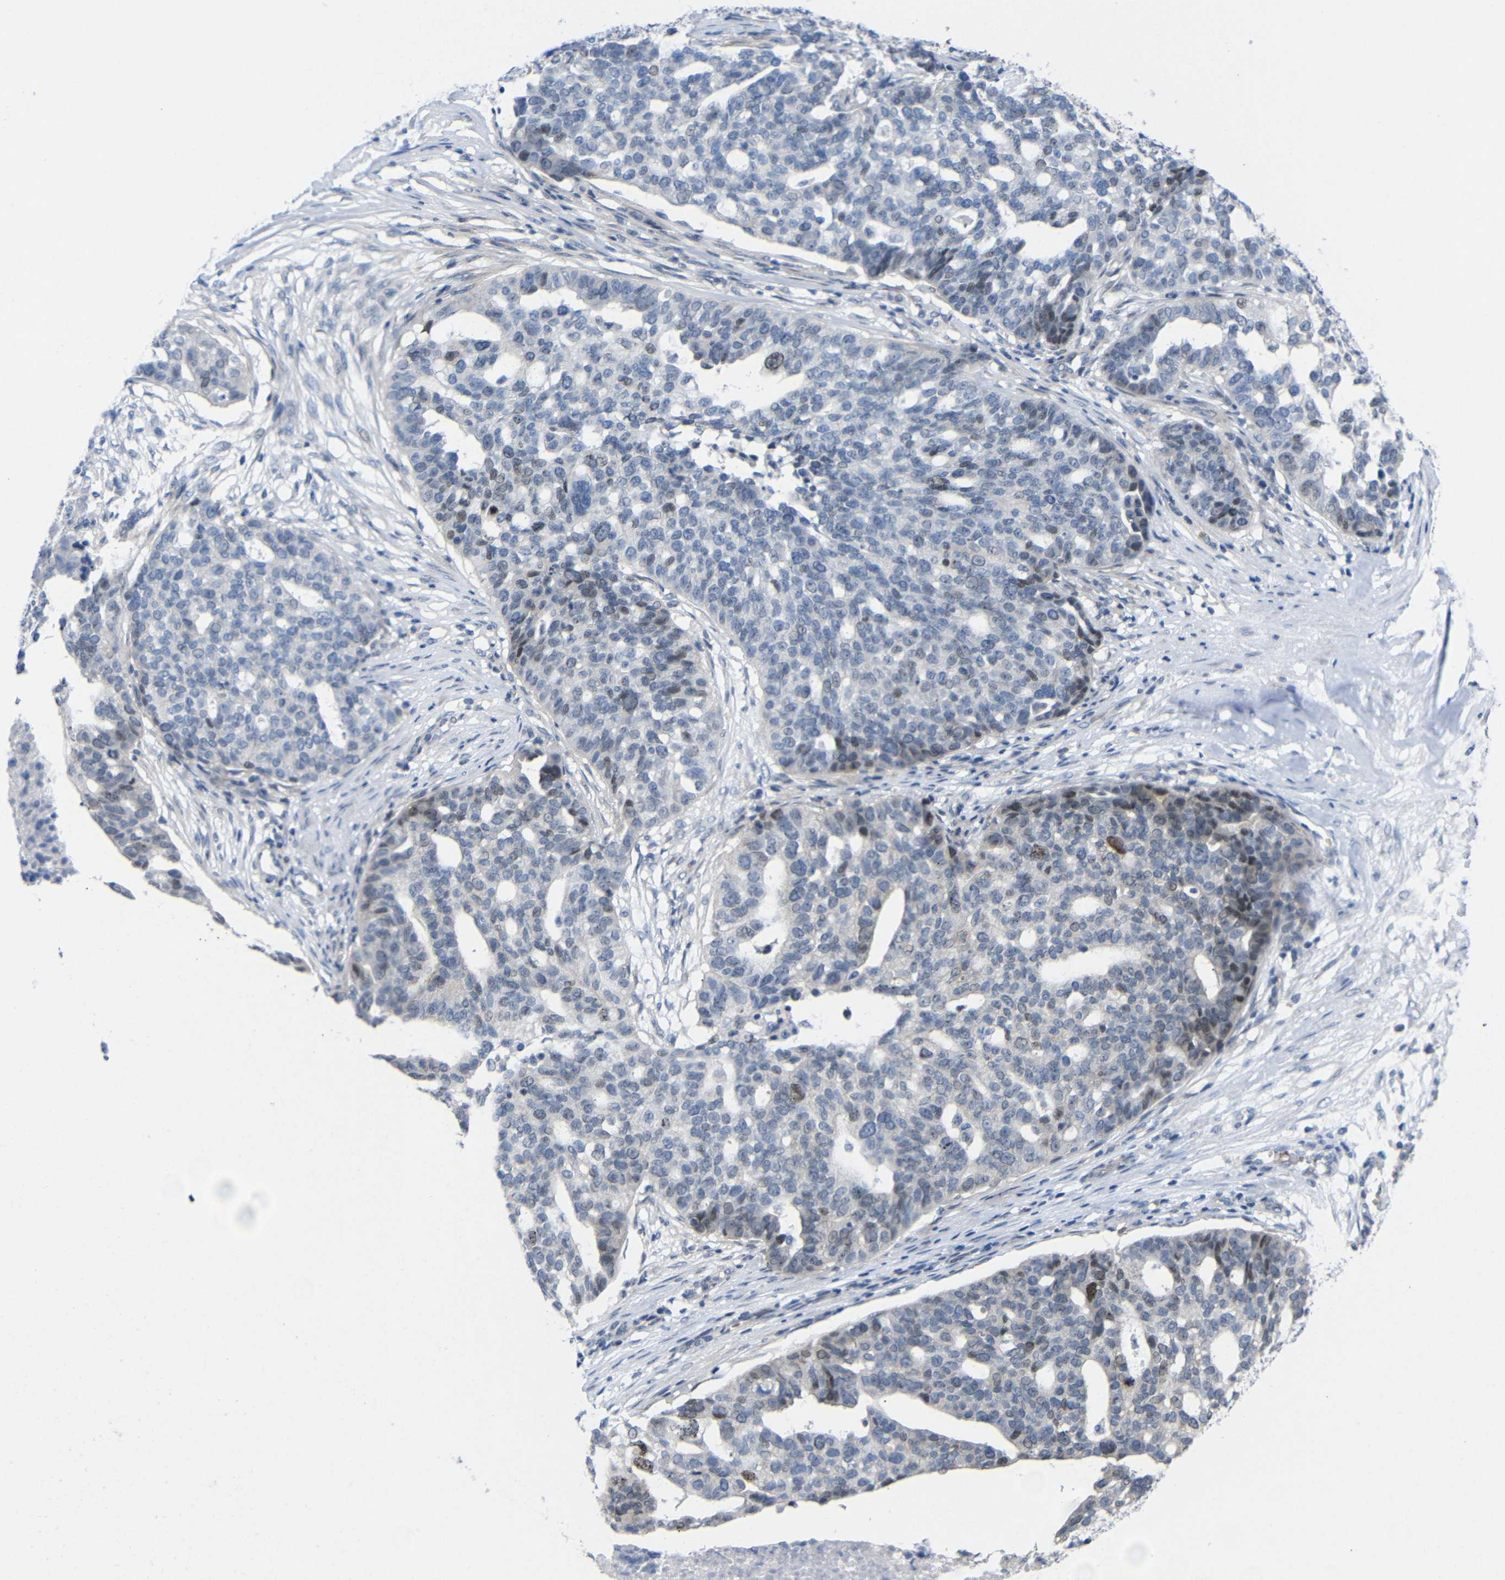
{"staining": {"intensity": "moderate", "quantity": "<25%", "location": "nuclear"}, "tissue": "ovarian cancer", "cell_type": "Tumor cells", "image_type": "cancer", "snomed": [{"axis": "morphology", "description": "Cystadenocarcinoma, serous, NOS"}, {"axis": "topography", "description": "Ovary"}], "caption": "Immunohistochemistry (IHC) (DAB (3,3'-diaminobenzidine)) staining of human serous cystadenocarcinoma (ovarian) reveals moderate nuclear protein positivity in about <25% of tumor cells.", "gene": "CMTM1", "patient": {"sex": "female", "age": 59}}